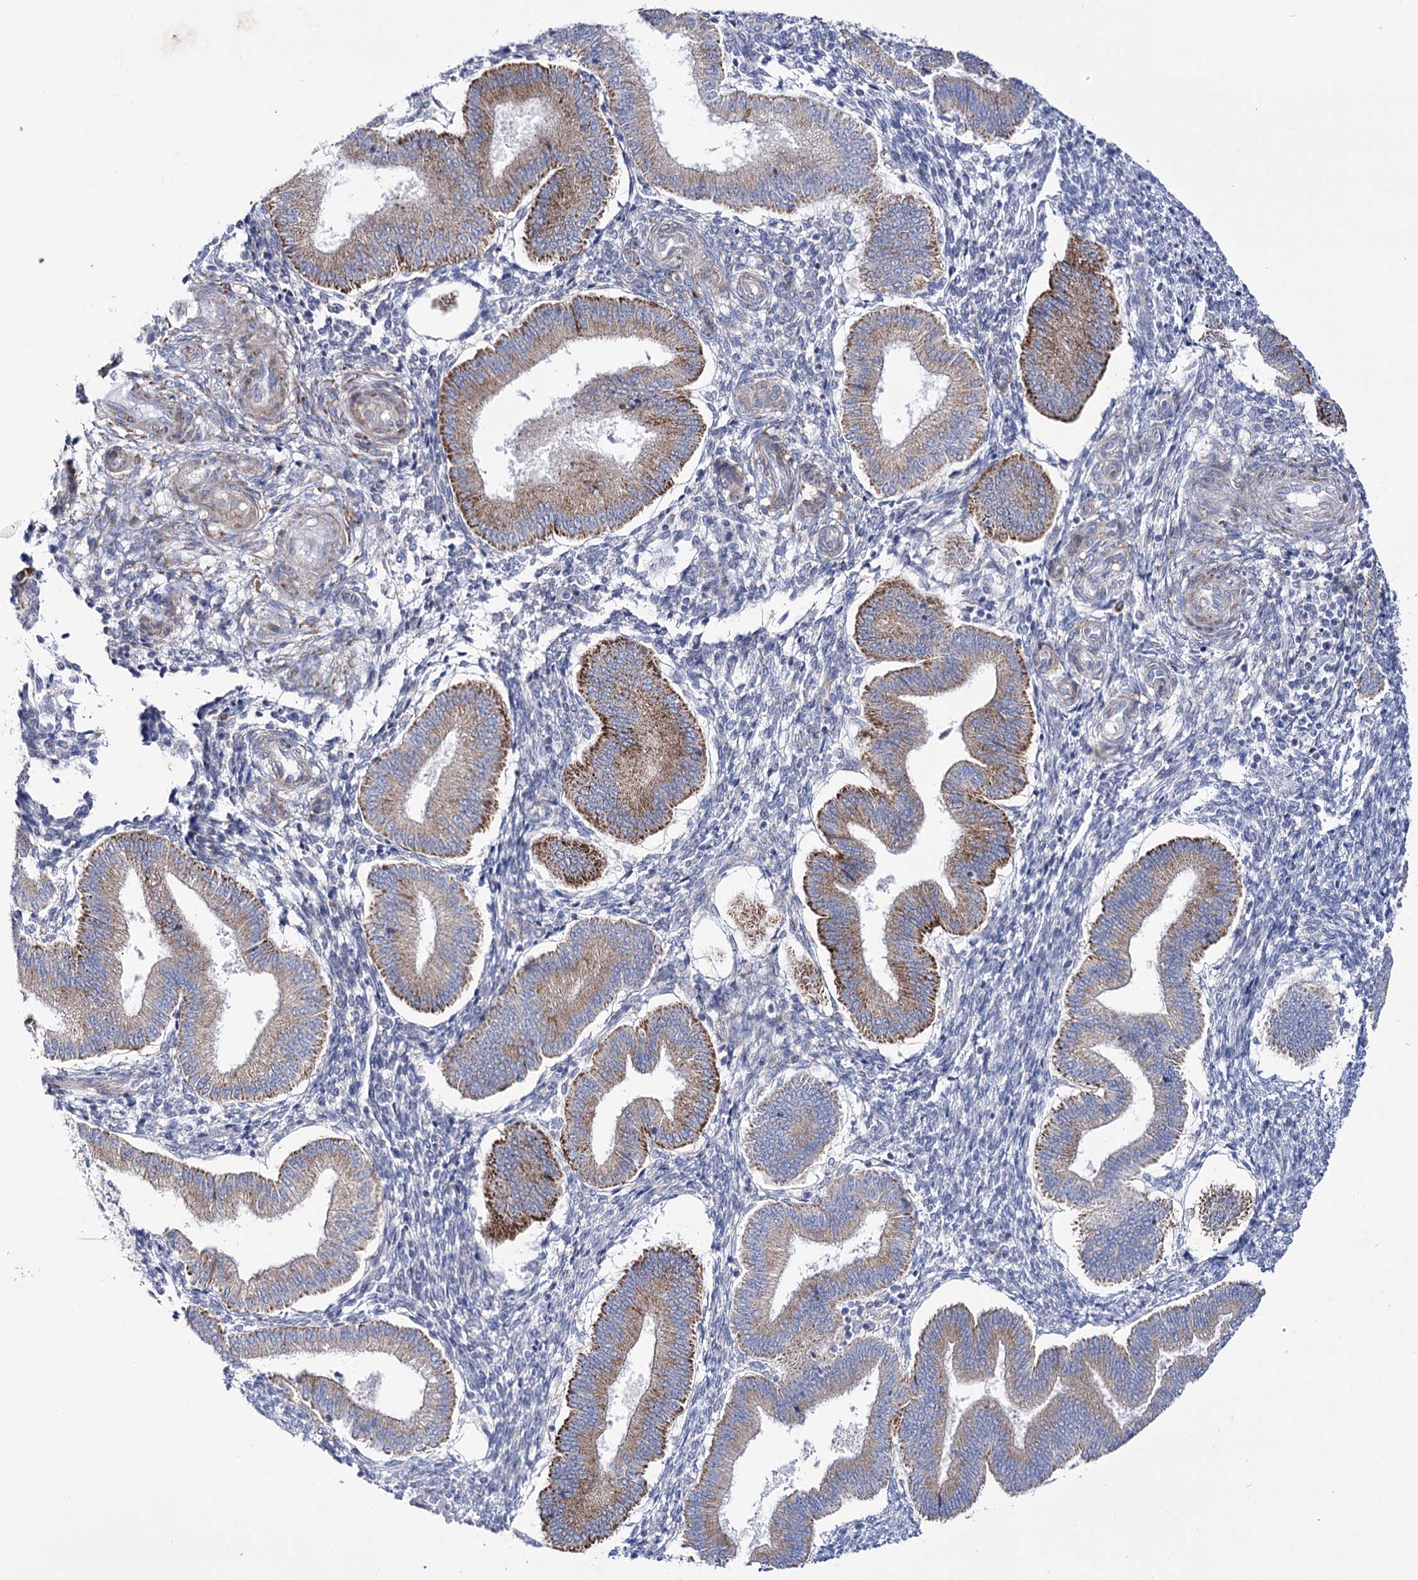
{"staining": {"intensity": "negative", "quantity": "none", "location": "none"}, "tissue": "endometrium", "cell_type": "Cells in endometrial stroma", "image_type": "normal", "snomed": [{"axis": "morphology", "description": "Normal tissue, NOS"}, {"axis": "topography", "description": "Endometrium"}], "caption": "Endometrium stained for a protein using immunohistochemistry exhibits no expression cells in endometrial stroma.", "gene": "METTL5", "patient": {"sex": "female", "age": 39}}